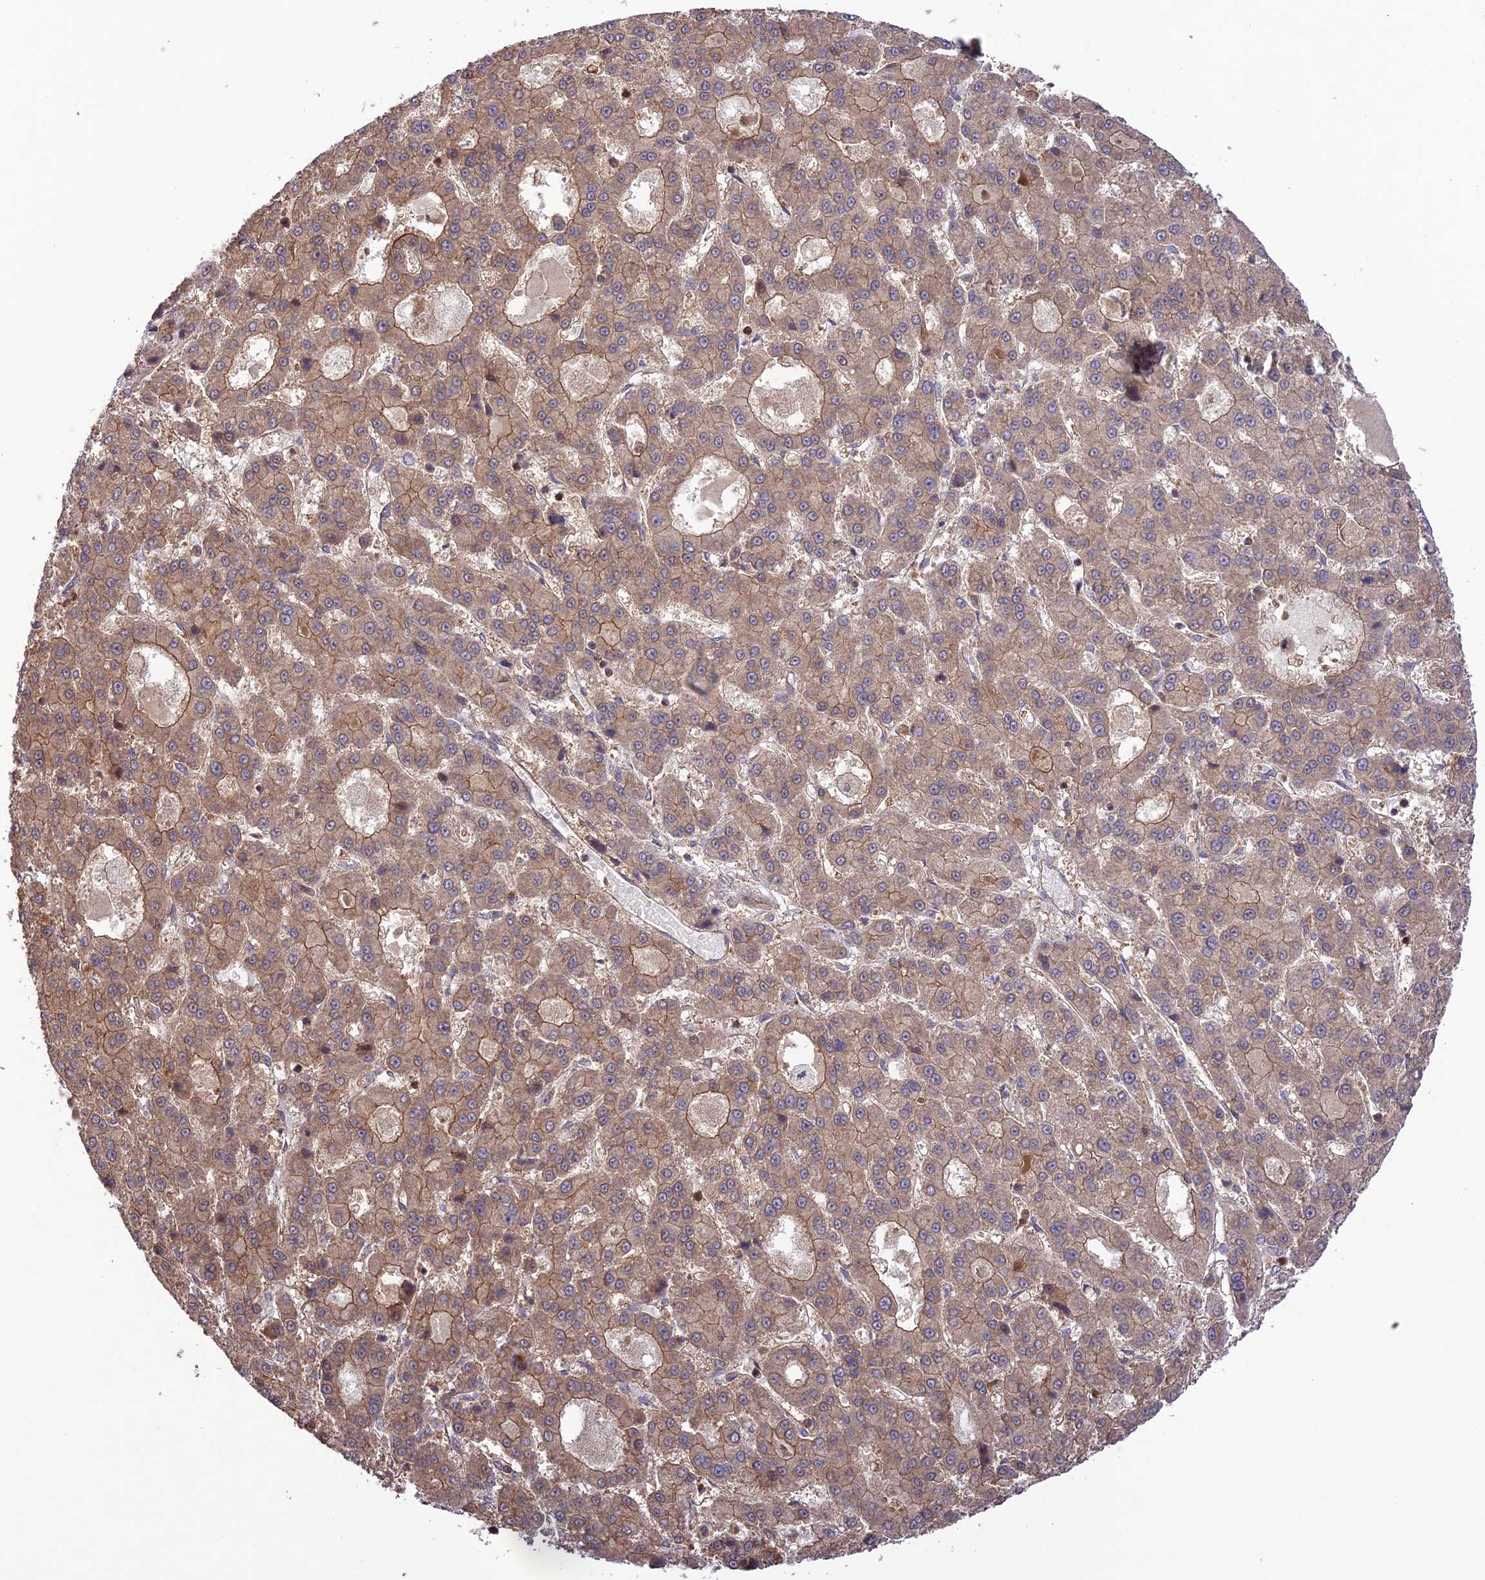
{"staining": {"intensity": "moderate", "quantity": ">75%", "location": "cytoplasmic/membranous"}, "tissue": "liver cancer", "cell_type": "Tumor cells", "image_type": "cancer", "snomed": [{"axis": "morphology", "description": "Carcinoma, Hepatocellular, NOS"}, {"axis": "topography", "description": "Liver"}], "caption": "Human liver hepatocellular carcinoma stained with a brown dye displays moderate cytoplasmic/membranous positive expression in approximately >75% of tumor cells.", "gene": "FCHSD1", "patient": {"sex": "male", "age": 70}}